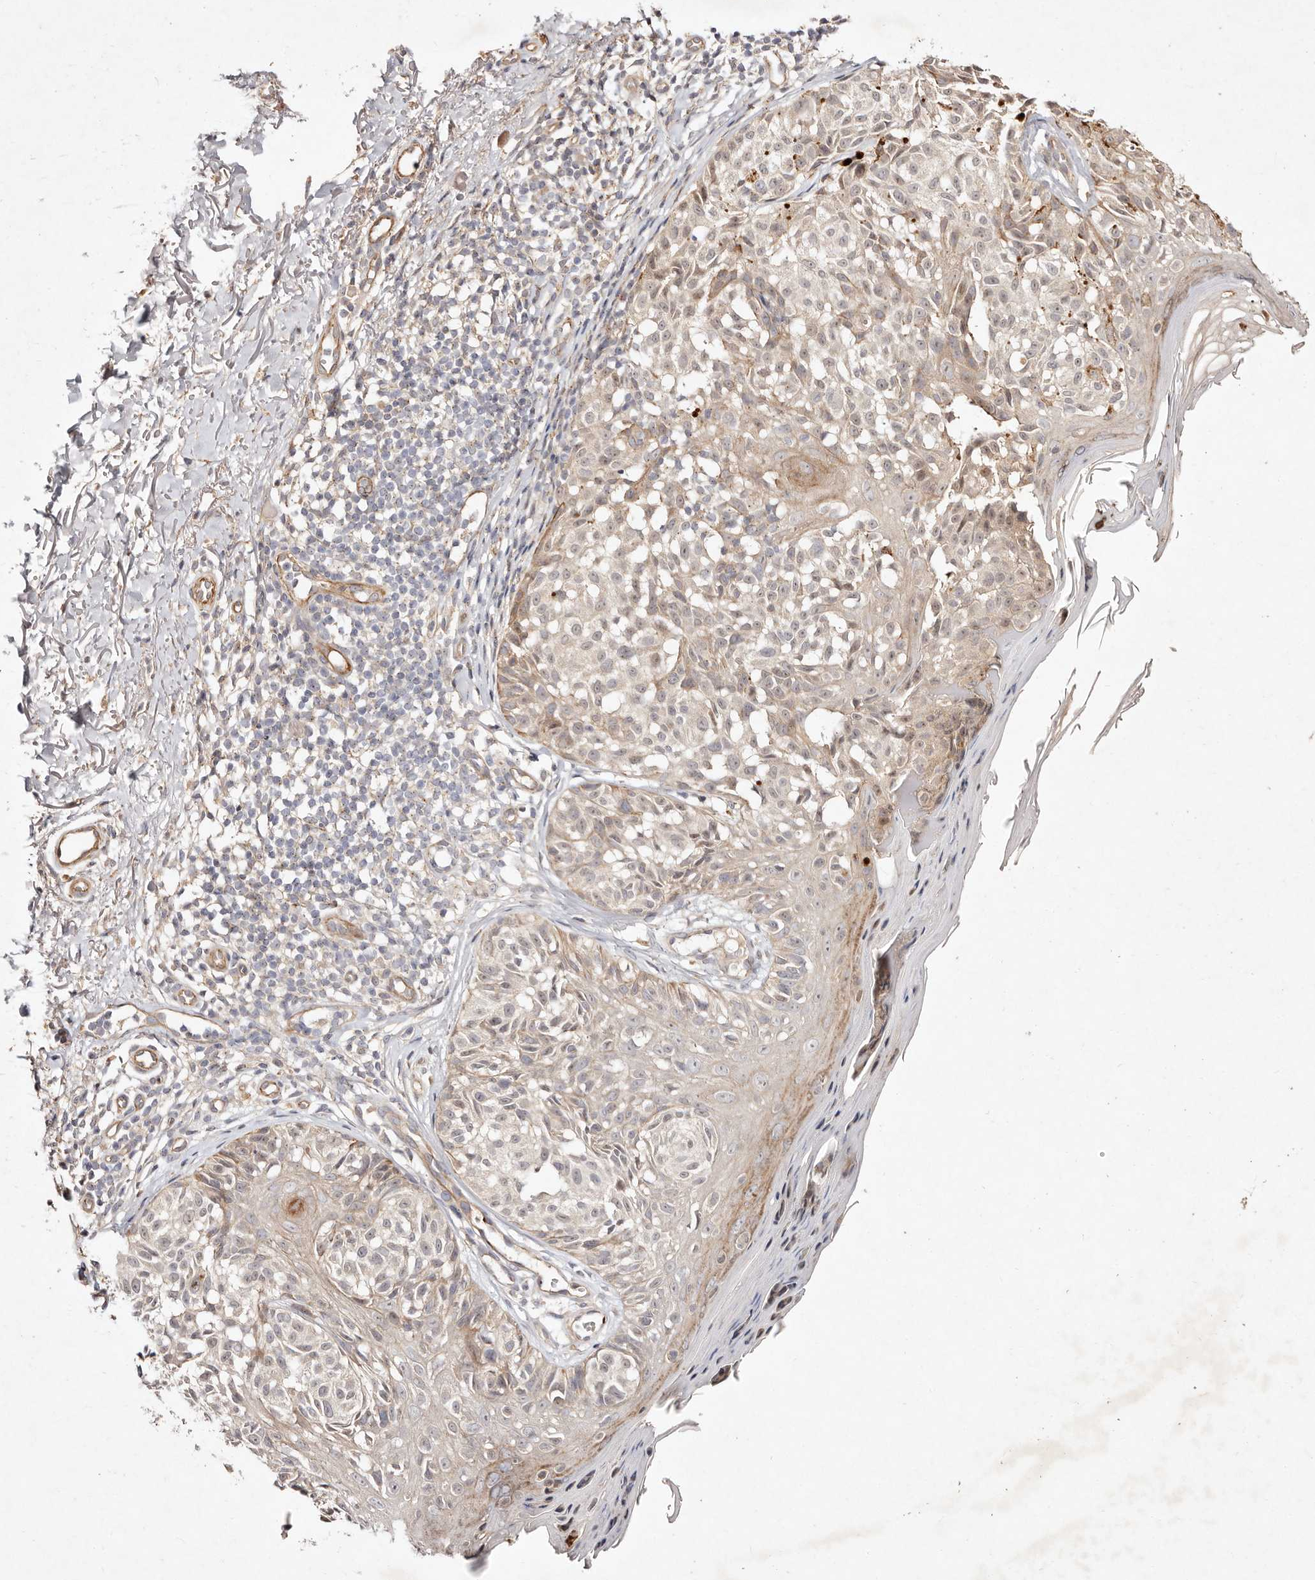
{"staining": {"intensity": "weak", "quantity": "<25%", "location": "cytoplasmic/membranous"}, "tissue": "melanoma", "cell_type": "Tumor cells", "image_type": "cancer", "snomed": [{"axis": "morphology", "description": "Malignant melanoma, NOS"}, {"axis": "topography", "description": "Skin"}], "caption": "The image reveals no significant positivity in tumor cells of malignant melanoma.", "gene": "MTMR11", "patient": {"sex": "female", "age": 50}}